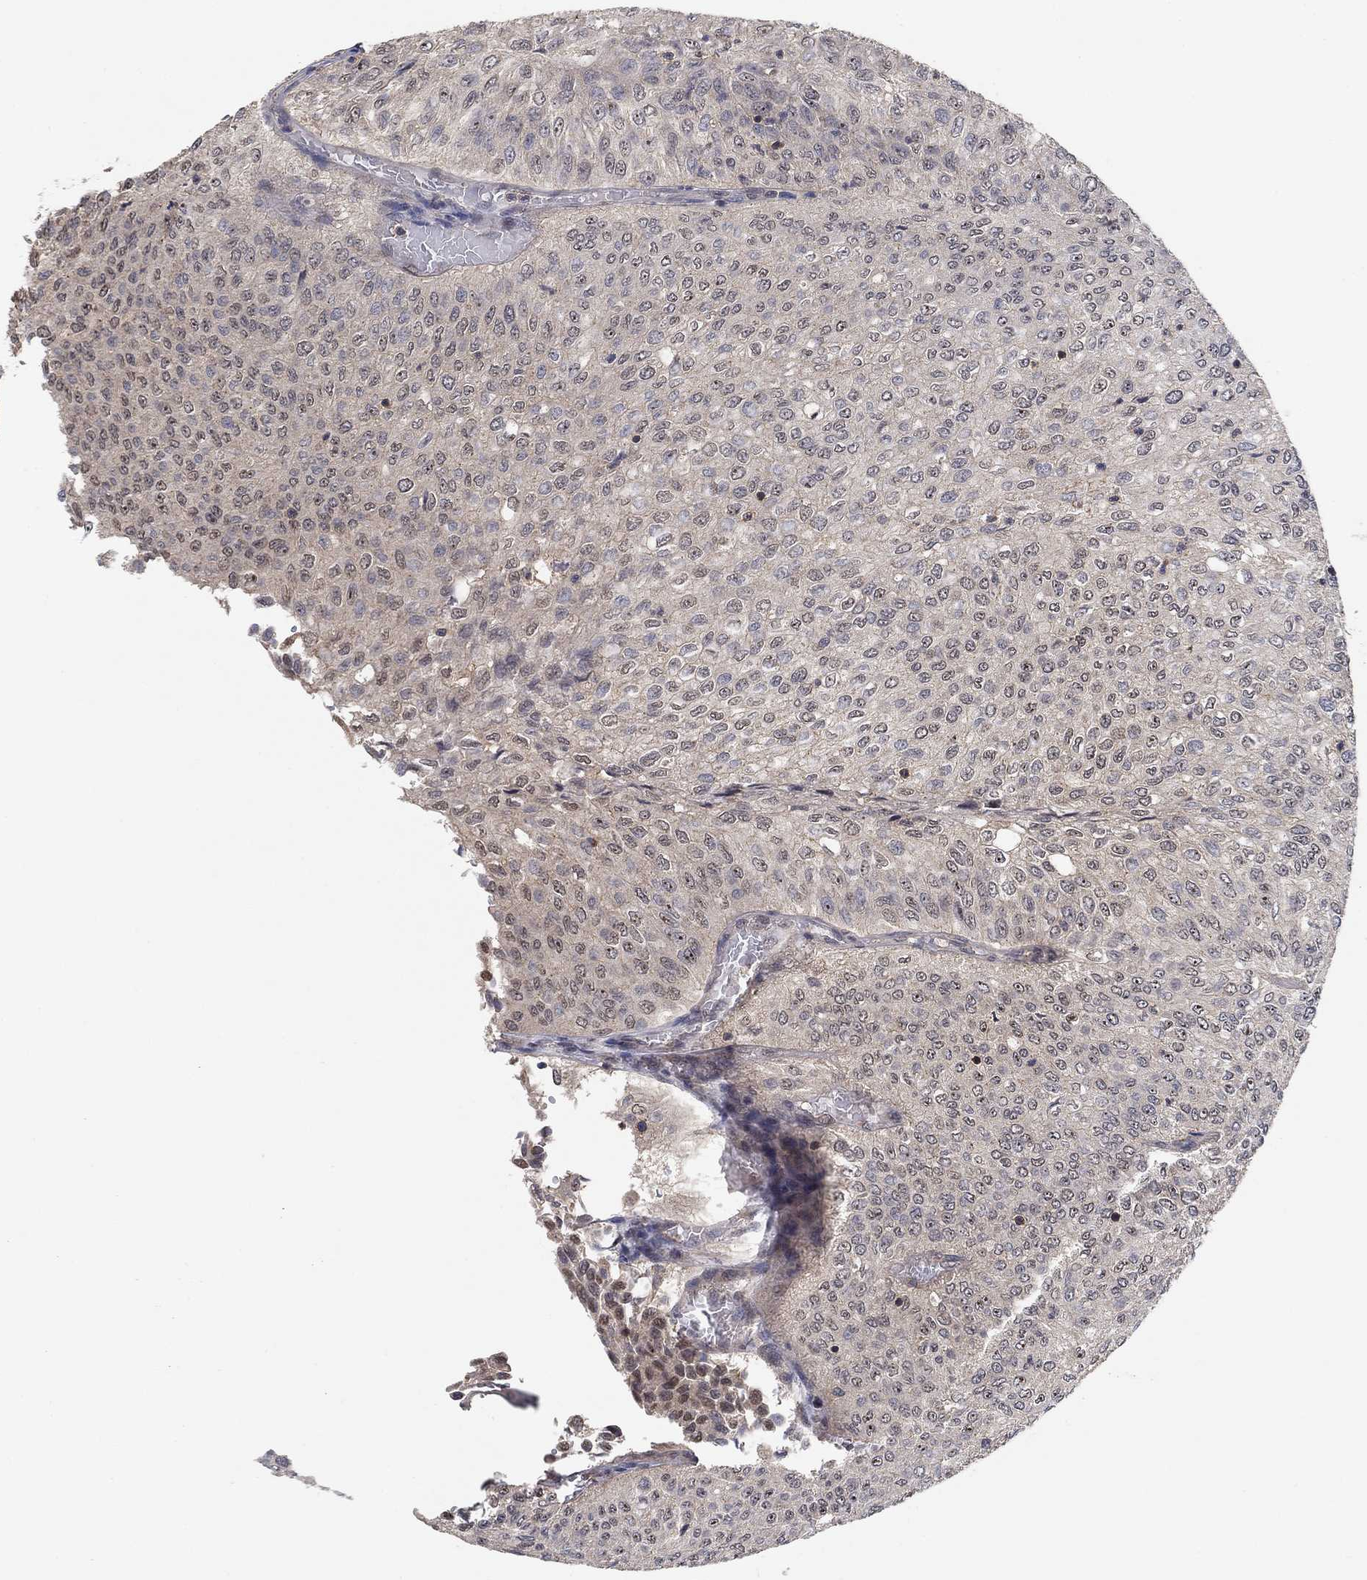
{"staining": {"intensity": "negative", "quantity": "none", "location": "none"}, "tissue": "urothelial cancer", "cell_type": "Tumor cells", "image_type": "cancer", "snomed": [{"axis": "morphology", "description": "Urothelial carcinoma, Low grade"}, {"axis": "topography", "description": "Urinary bladder"}], "caption": "This is an IHC histopathology image of human urothelial cancer. There is no staining in tumor cells.", "gene": "CCDC43", "patient": {"sex": "male", "age": 78}}